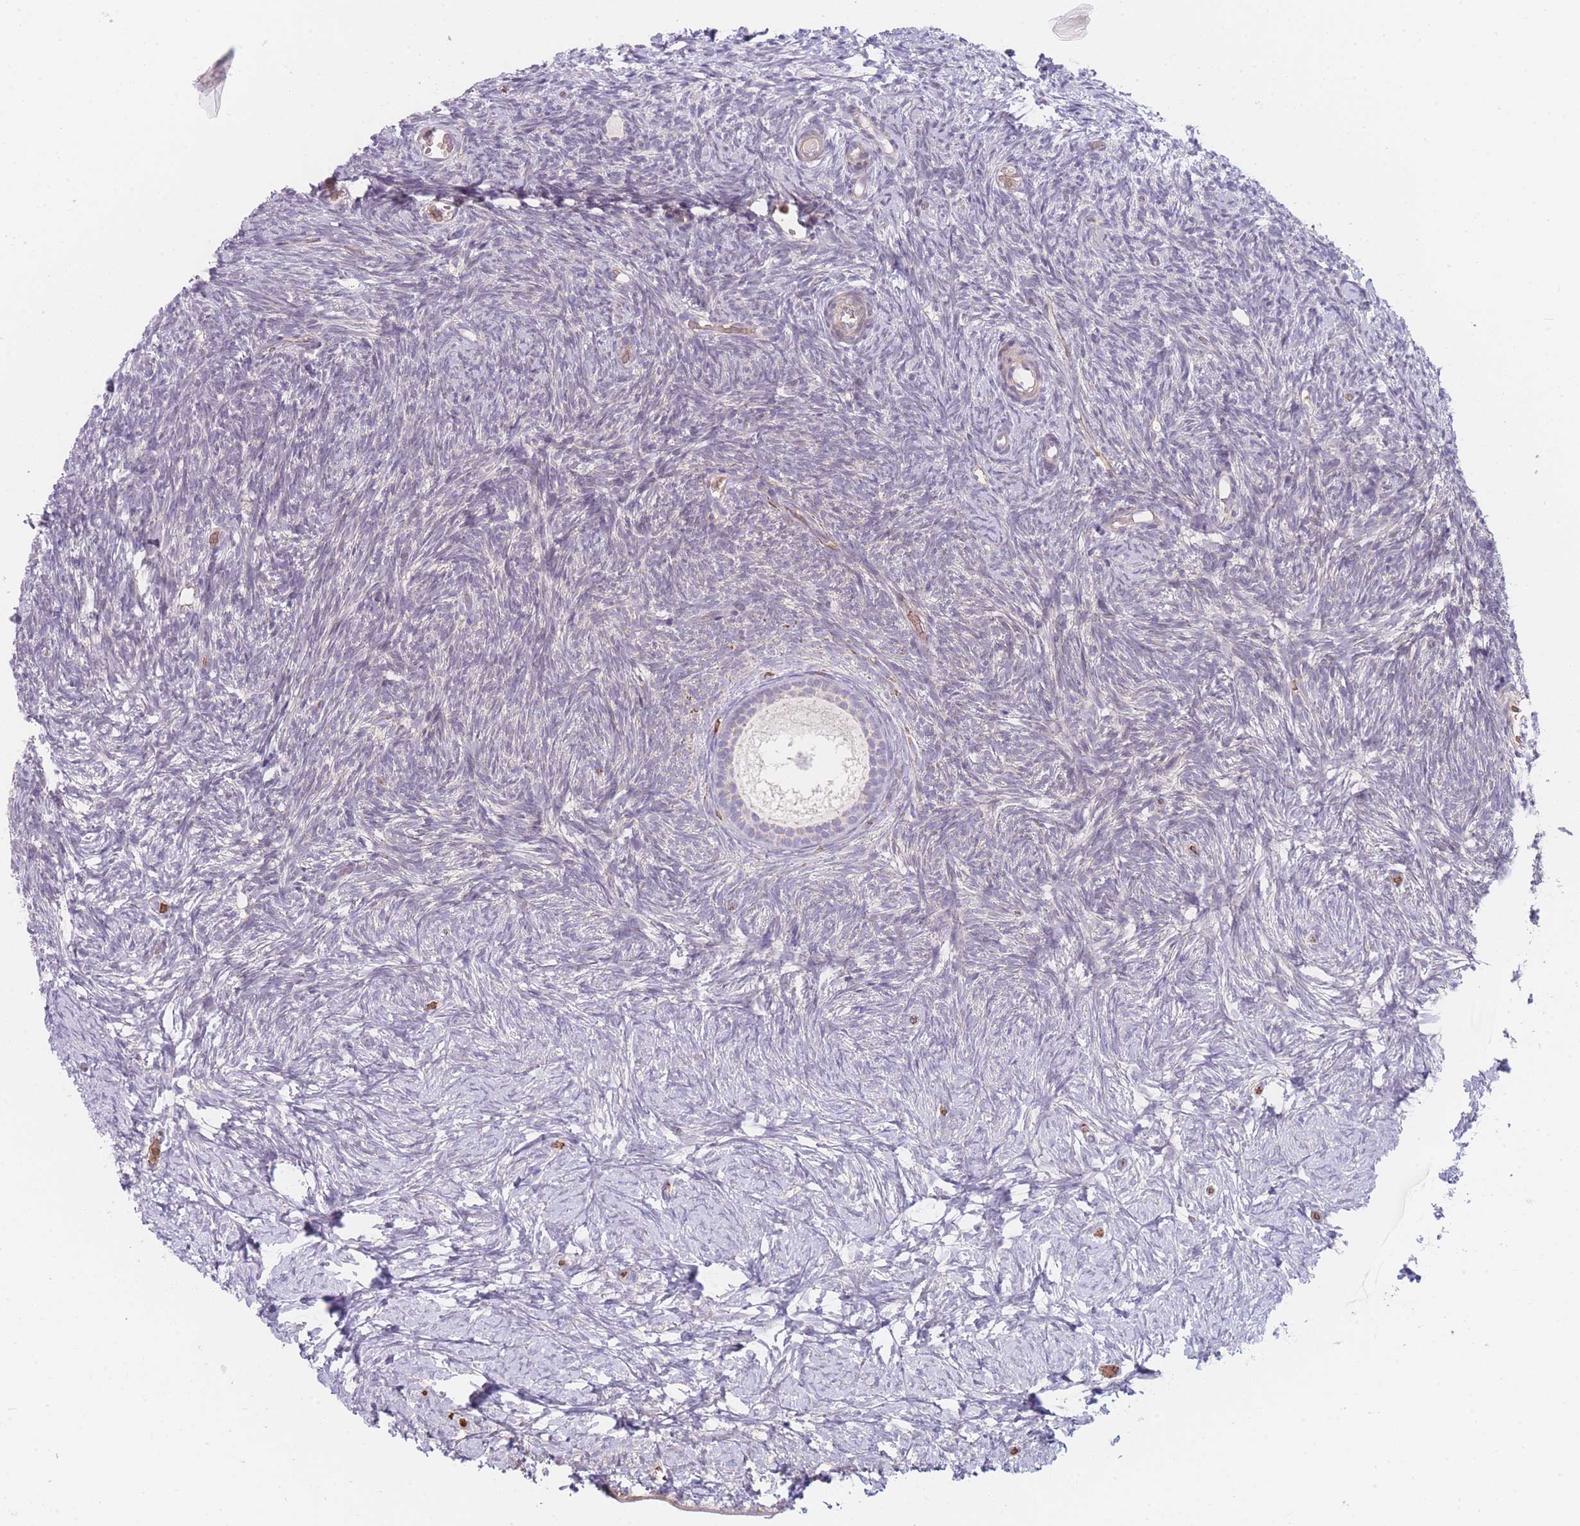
{"staining": {"intensity": "negative", "quantity": "none", "location": "none"}, "tissue": "ovary", "cell_type": "Follicle cells", "image_type": "normal", "snomed": [{"axis": "morphology", "description": "Normal tissue, NOS"}, {"axis": "topography", "description": "Ovary"}], "caption": "An immunohistochemistry (IHC) image of benign ovary is shown. There is no staining in follicle cells of ovary. Nuclei are stained in blue.", "gene": "SMPD4", "patient": {"sex": "female", "age": 39}}